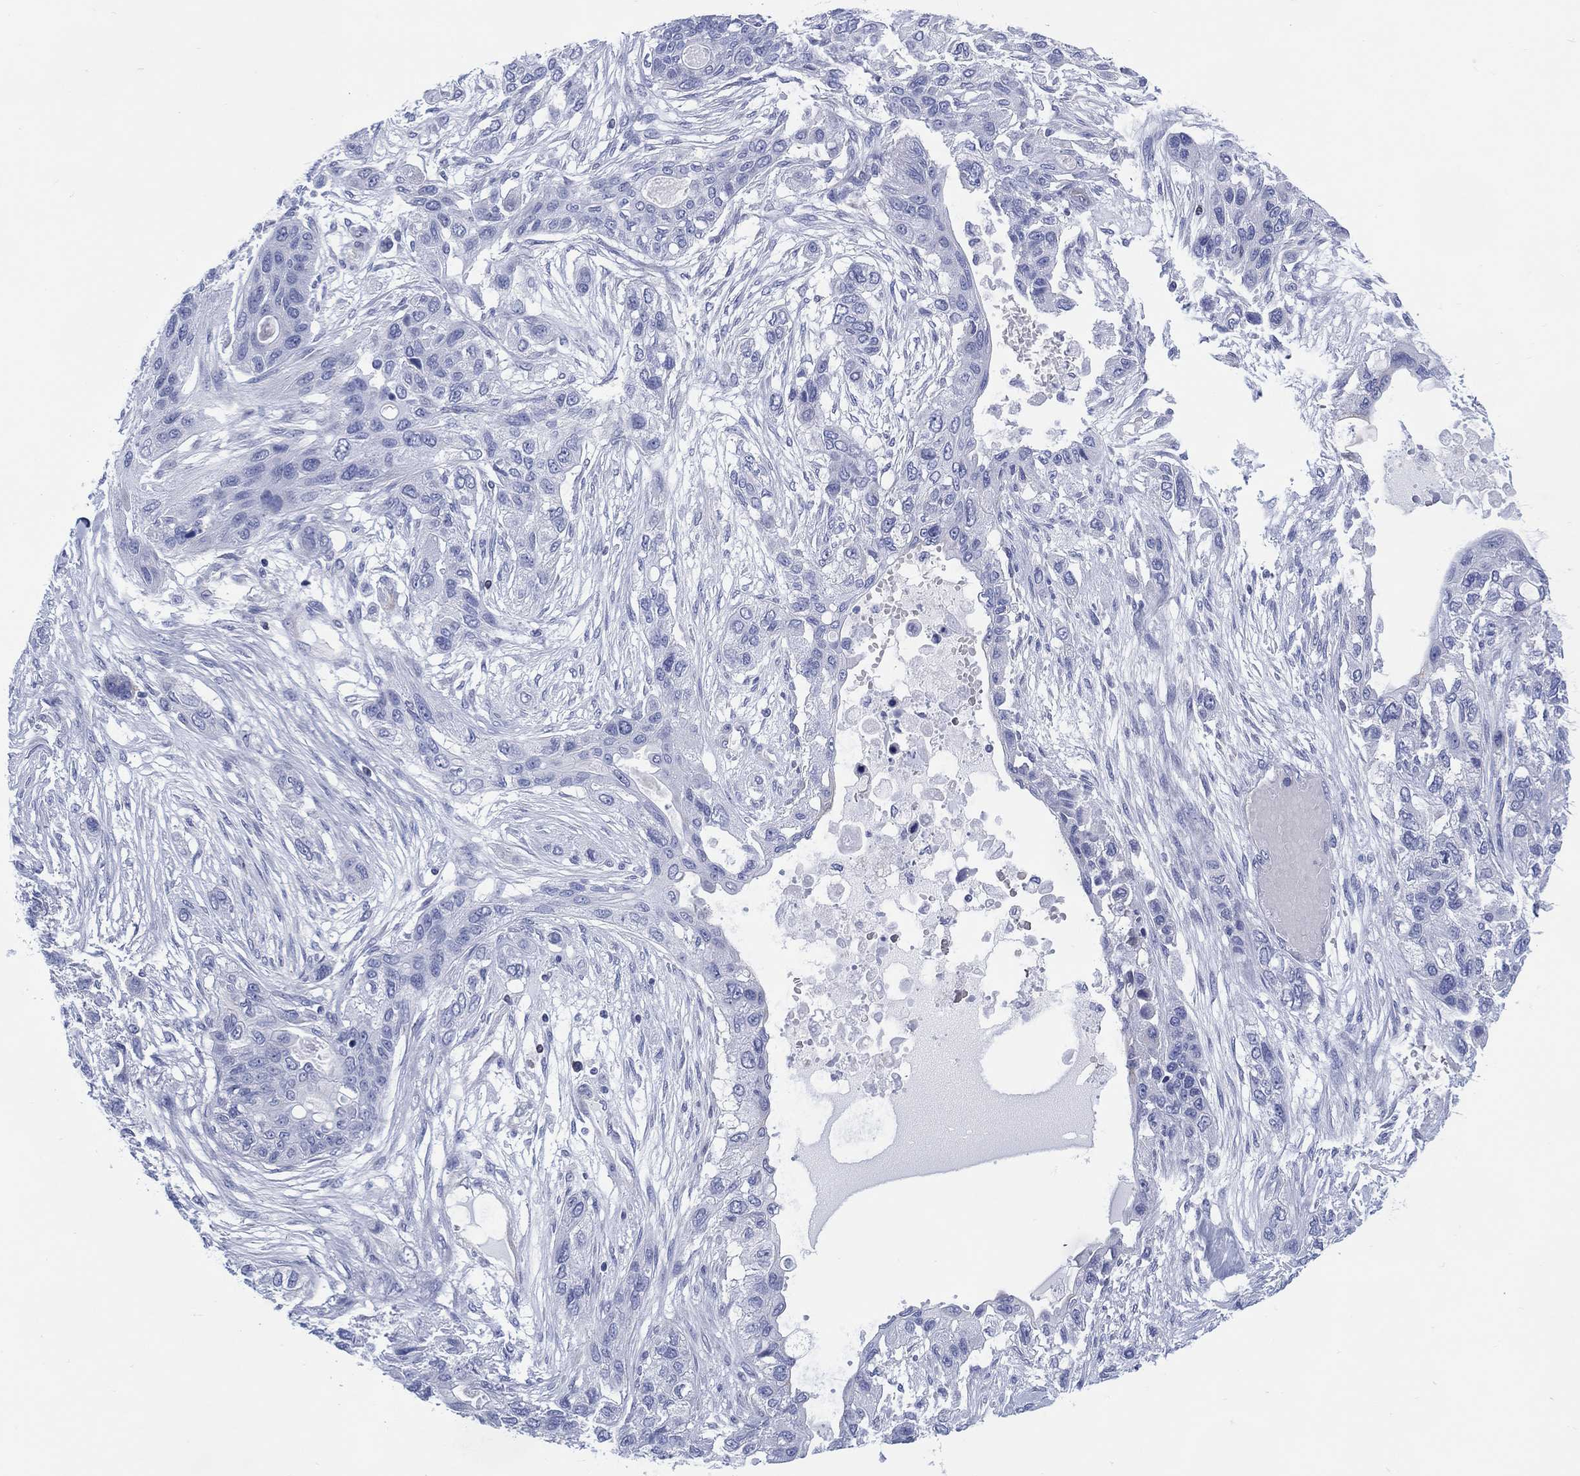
{"staining": {"intensity": "negative", "quantity": "none", "location": "none"}, "tissue": "lung cancer", "cell_type": "Tumor cells", "image_type": "cancer", "snomed": [{"axis": "morphology", "description": "Squamous cell carcinoma, NOS"}, {"axis": "topography", "description": "Lung"}], "caption": "Immunohistochemistry (IHC) of human lung cancer exhibits no positivity in tumor cells.", "gene": "DDI1", "patient": {"sex": "female", "age": 70}}